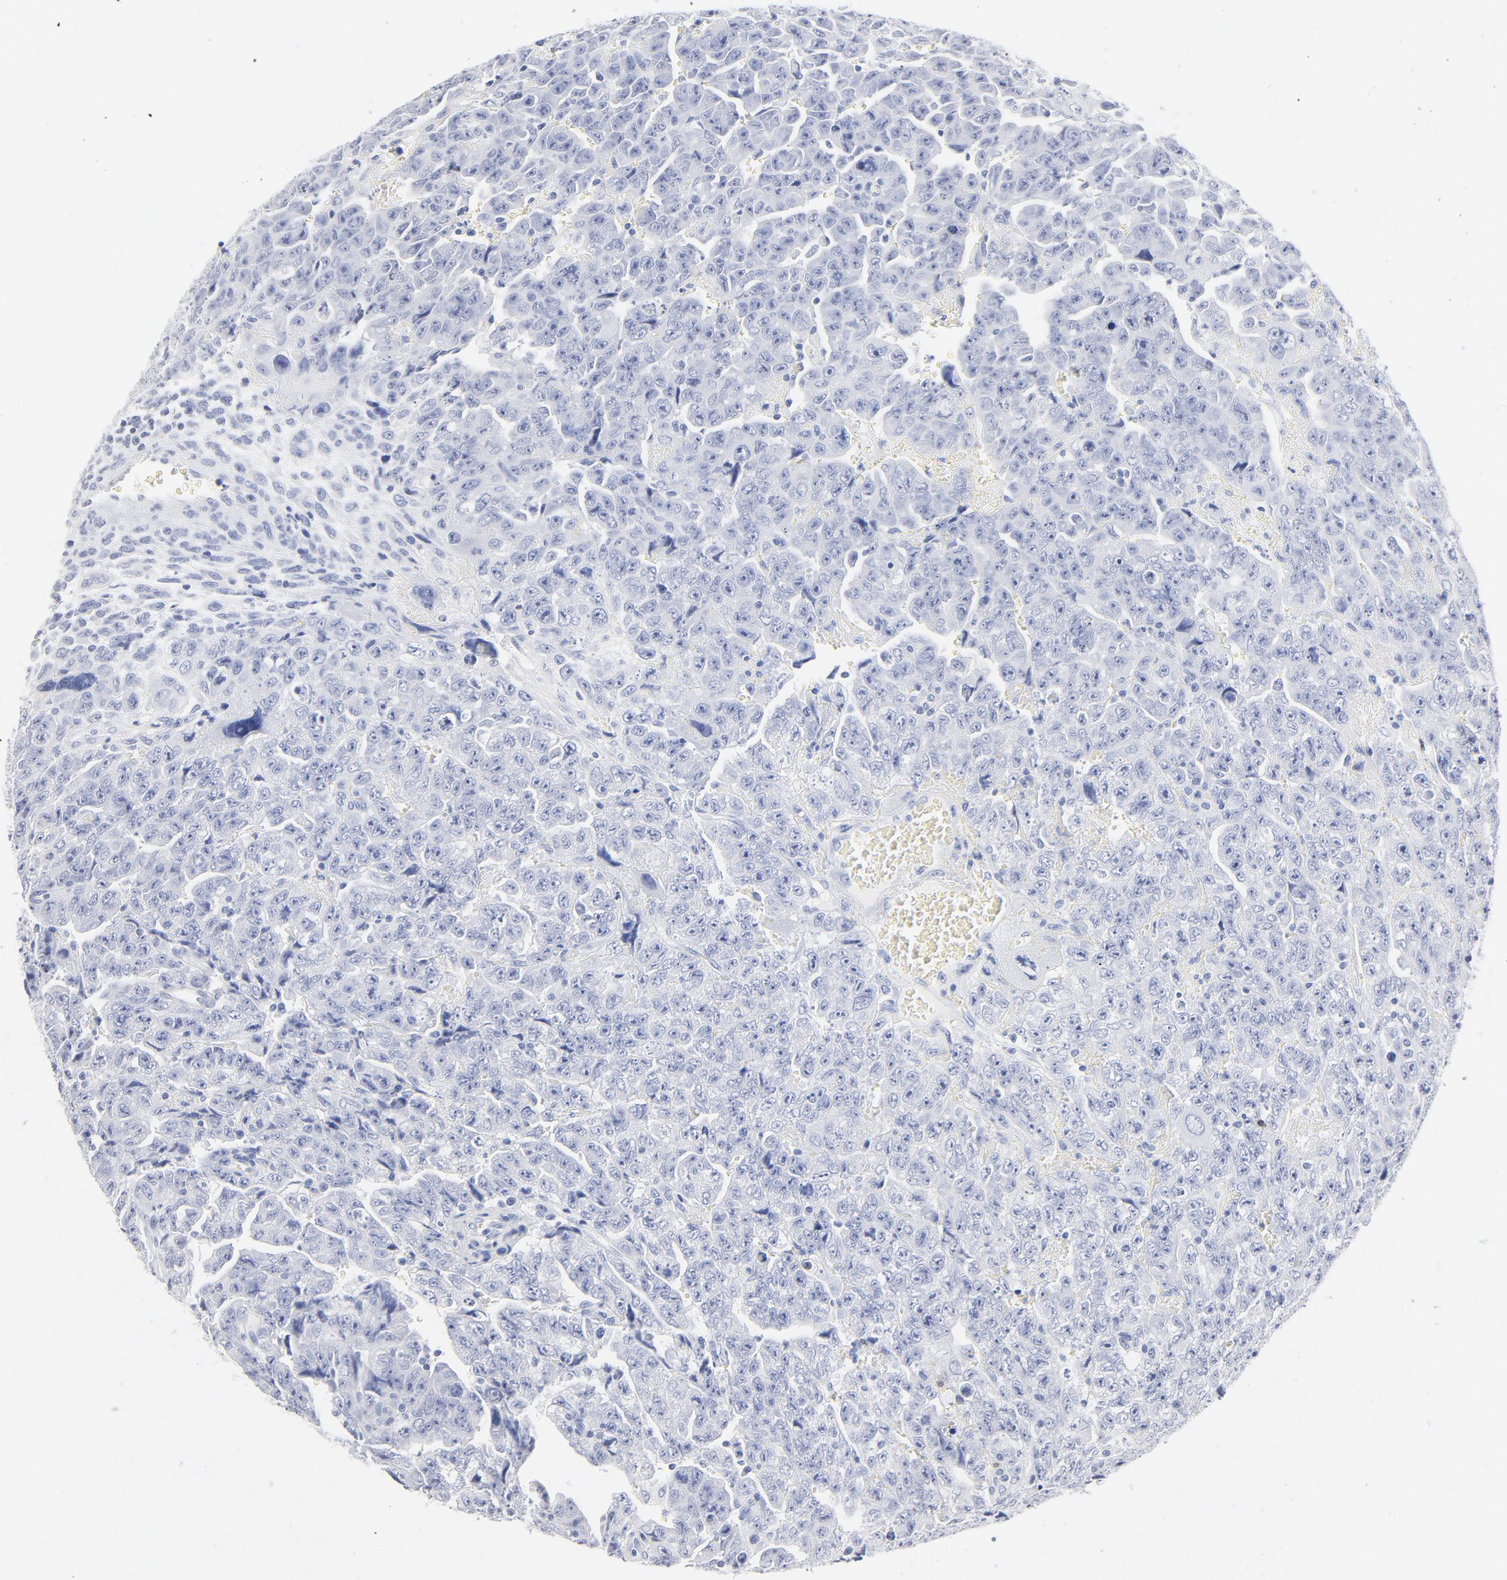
{"staining": {"intensity": "negative", "quantity": "none", "location": "none"}, "tissue": "testis cancer", "cell_type": "Tumor cells", "image_type": "cancer", "snomed": [{"axis": "morphology", "description": "Carcinoma, Embryonal, NOS"}, {"axis": "topography", "description": "Testis"}], "caption": "Immunohistochemistry (IHC) micrograph of neoplastic tissue: human testis embryonal carcinoma stained with DAB demonstrates no significant protein expression in tumor cells.", "gene": "AGTR1", "patient": {"sex": "male", "age": 28}}